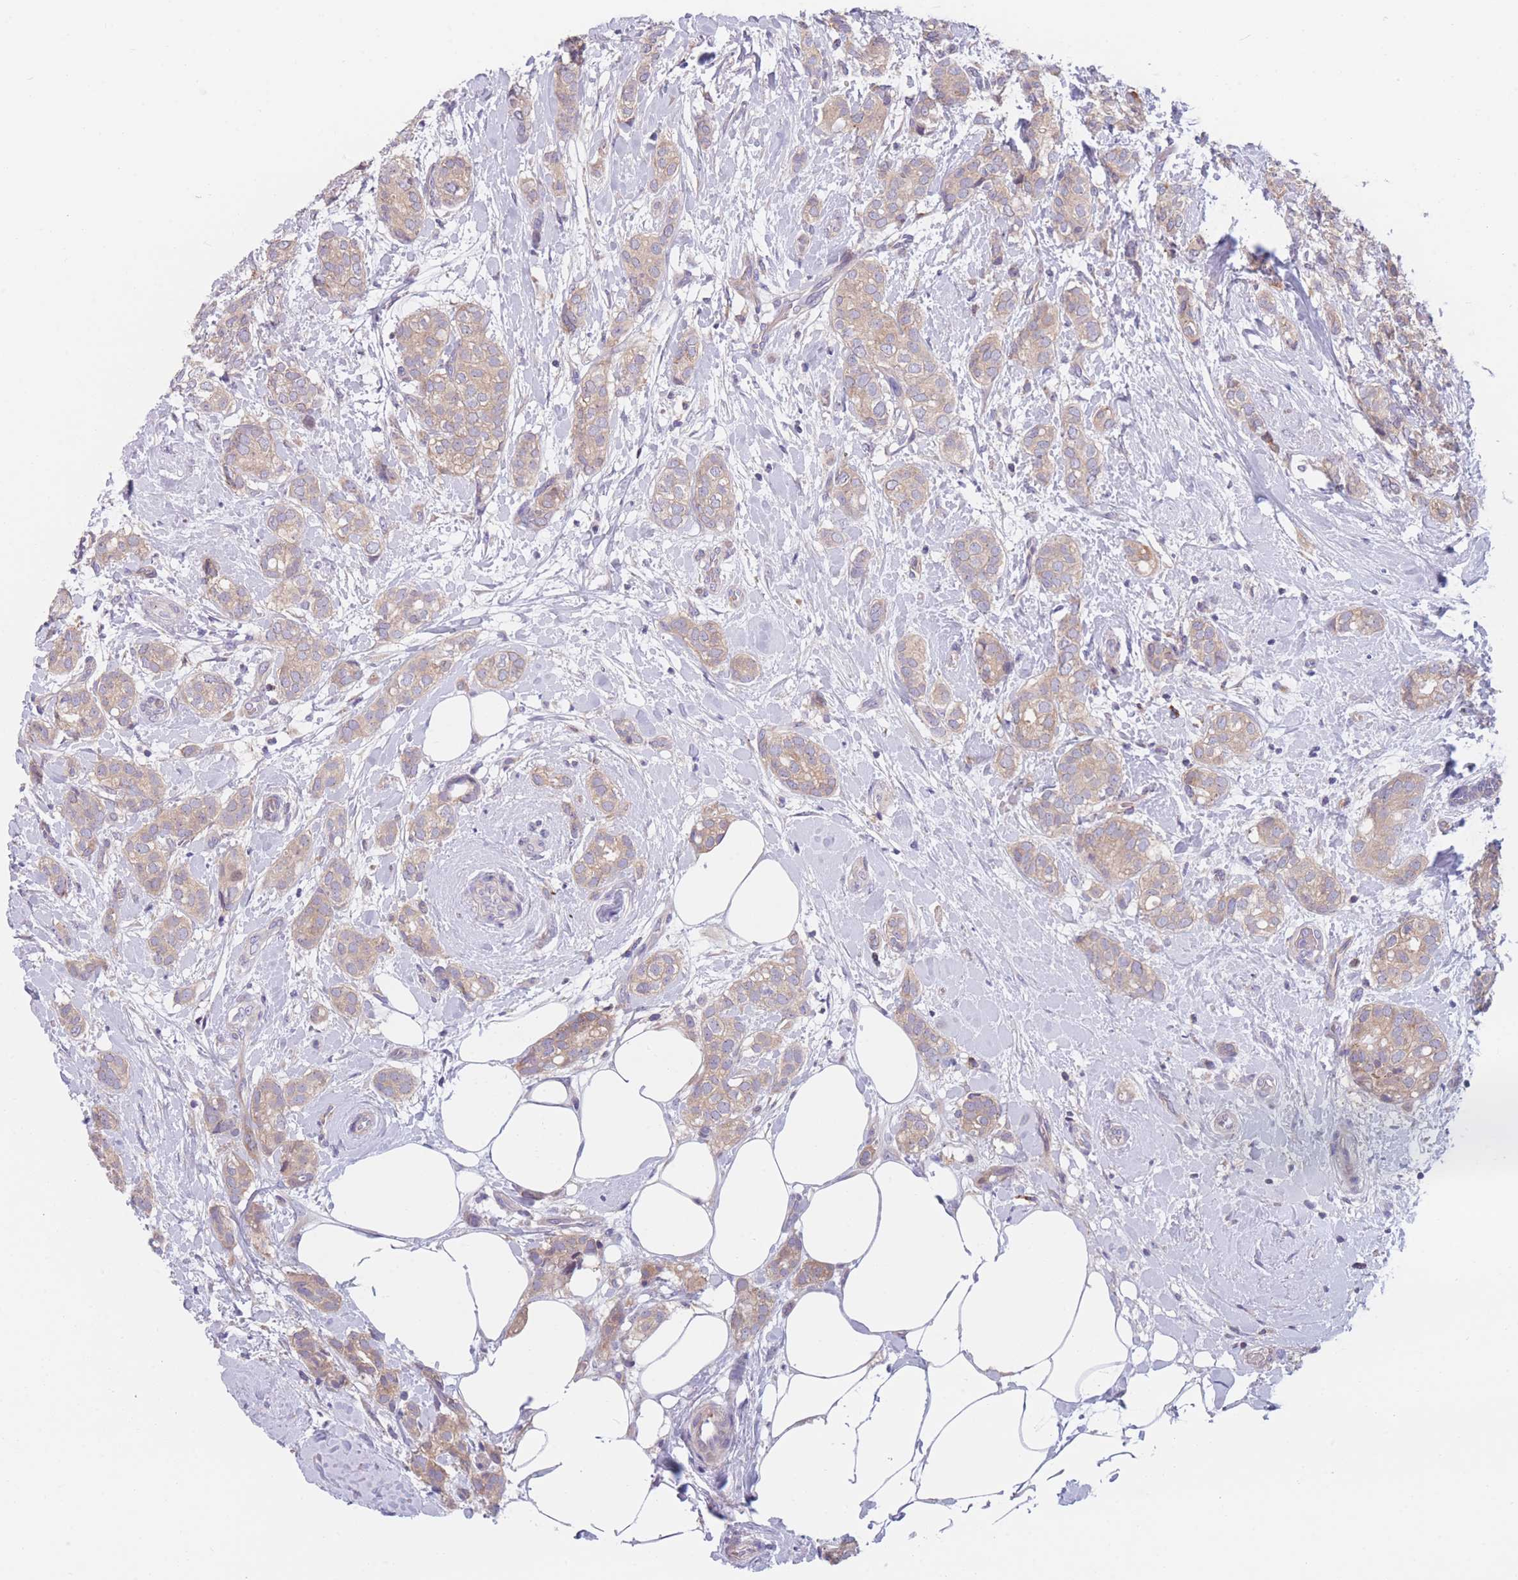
{"staining": {"intensity": "weak", "quantity": ">75%", "location": "cytoplasmic/membranous"}, "tissue": "breast cancer", "cell_type": "Tumor cells", "image_type": "cancer", "snomed": [{"axis": "morphology", "description": "Duct carcinoma"}, {"axis": "topography", "description": "Breast"}], "caption": "A low amount of weak cytoplasmic/membranous expression is identified in about >75% of tumor cells in breast cancer tissue.", "gene": "PDE4A", "patient": {"sex": "female", "age": 73}}